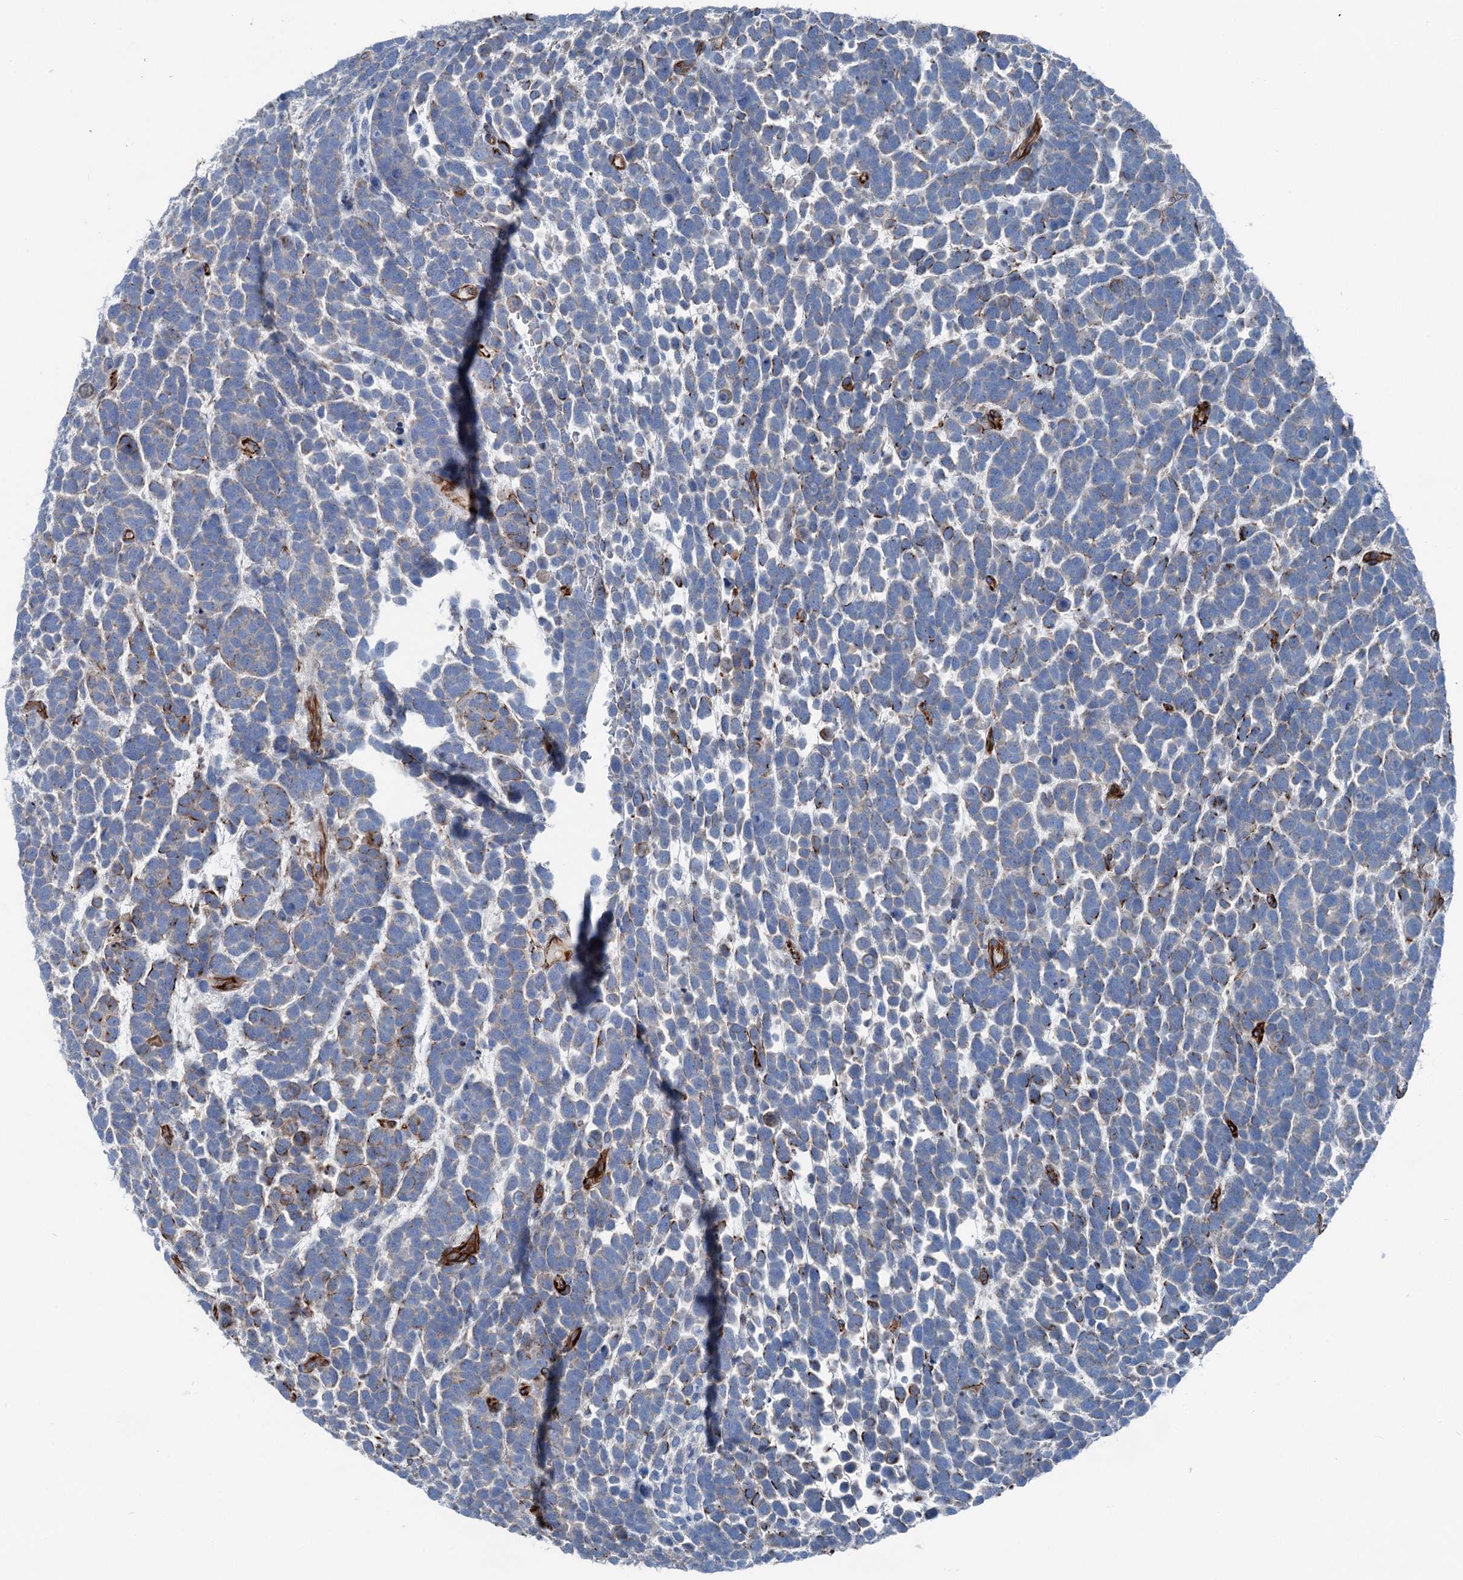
{"staining": {"intensity": "weak", "quantity": "<25%", "location": "cytoplasmic/membranous"}, "tissue": "urothelial cancer", "cell_type": "Tumor cells", "image_type": "cancer", "snomed": [{"axis": "morphology", "description": "Urothelial carcinoma, High grade"}, {"axis": "topography", "description": "Urinary bladder"}], "caption": "Immunohistochemical staining of urothelial cancer reveals no significant positivity in tumor cells. (DAB (3,3'-diaminobenzidine) immunohistochemistry (IHC), high magnification).", "gene": "CALCOCO1", "patient": {"sex": "female", "age": 82}}